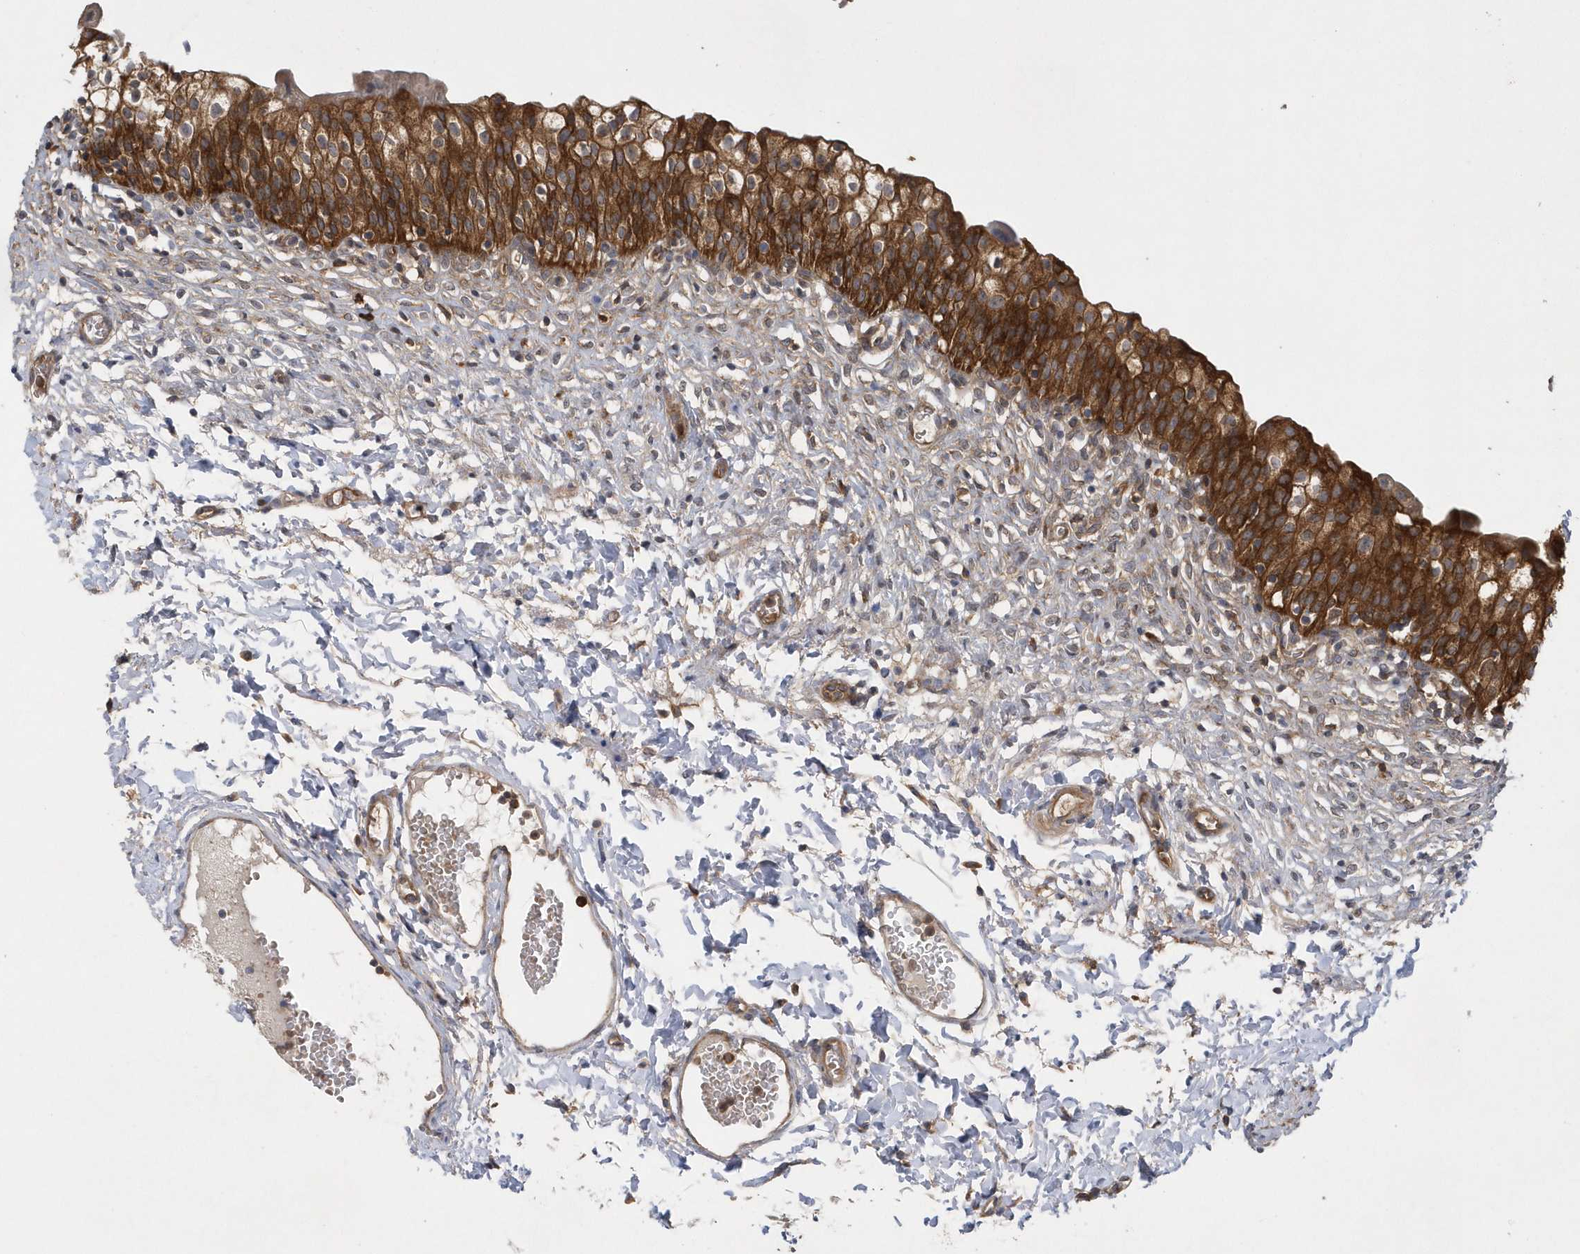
{"staining": {"intensity": "strong", "quantity": ">75%", "location": "cytoplasmic/membranous"}, "tissue": "urinary bladder", "cell_type": "Urothelial cells", "image_type": "normal", "snomed": [{"axis": "morphology", "description": "Normal tissue, NOS"}, {"axis": "topography", "description": "Urinary bladder"}], "caption": "Immunohistochemical staining of normal human urinary bladder demonstrates >75% levels of strong cytoplasmic/membranous protein expression in about >75% of urothelial cells. (DAB (3,3'-diaminobenzidine) = brown stain, brightfield microscopy at high magnification).", "gene": "PAICS", "patient": {"sex": "male", "age": 55}}